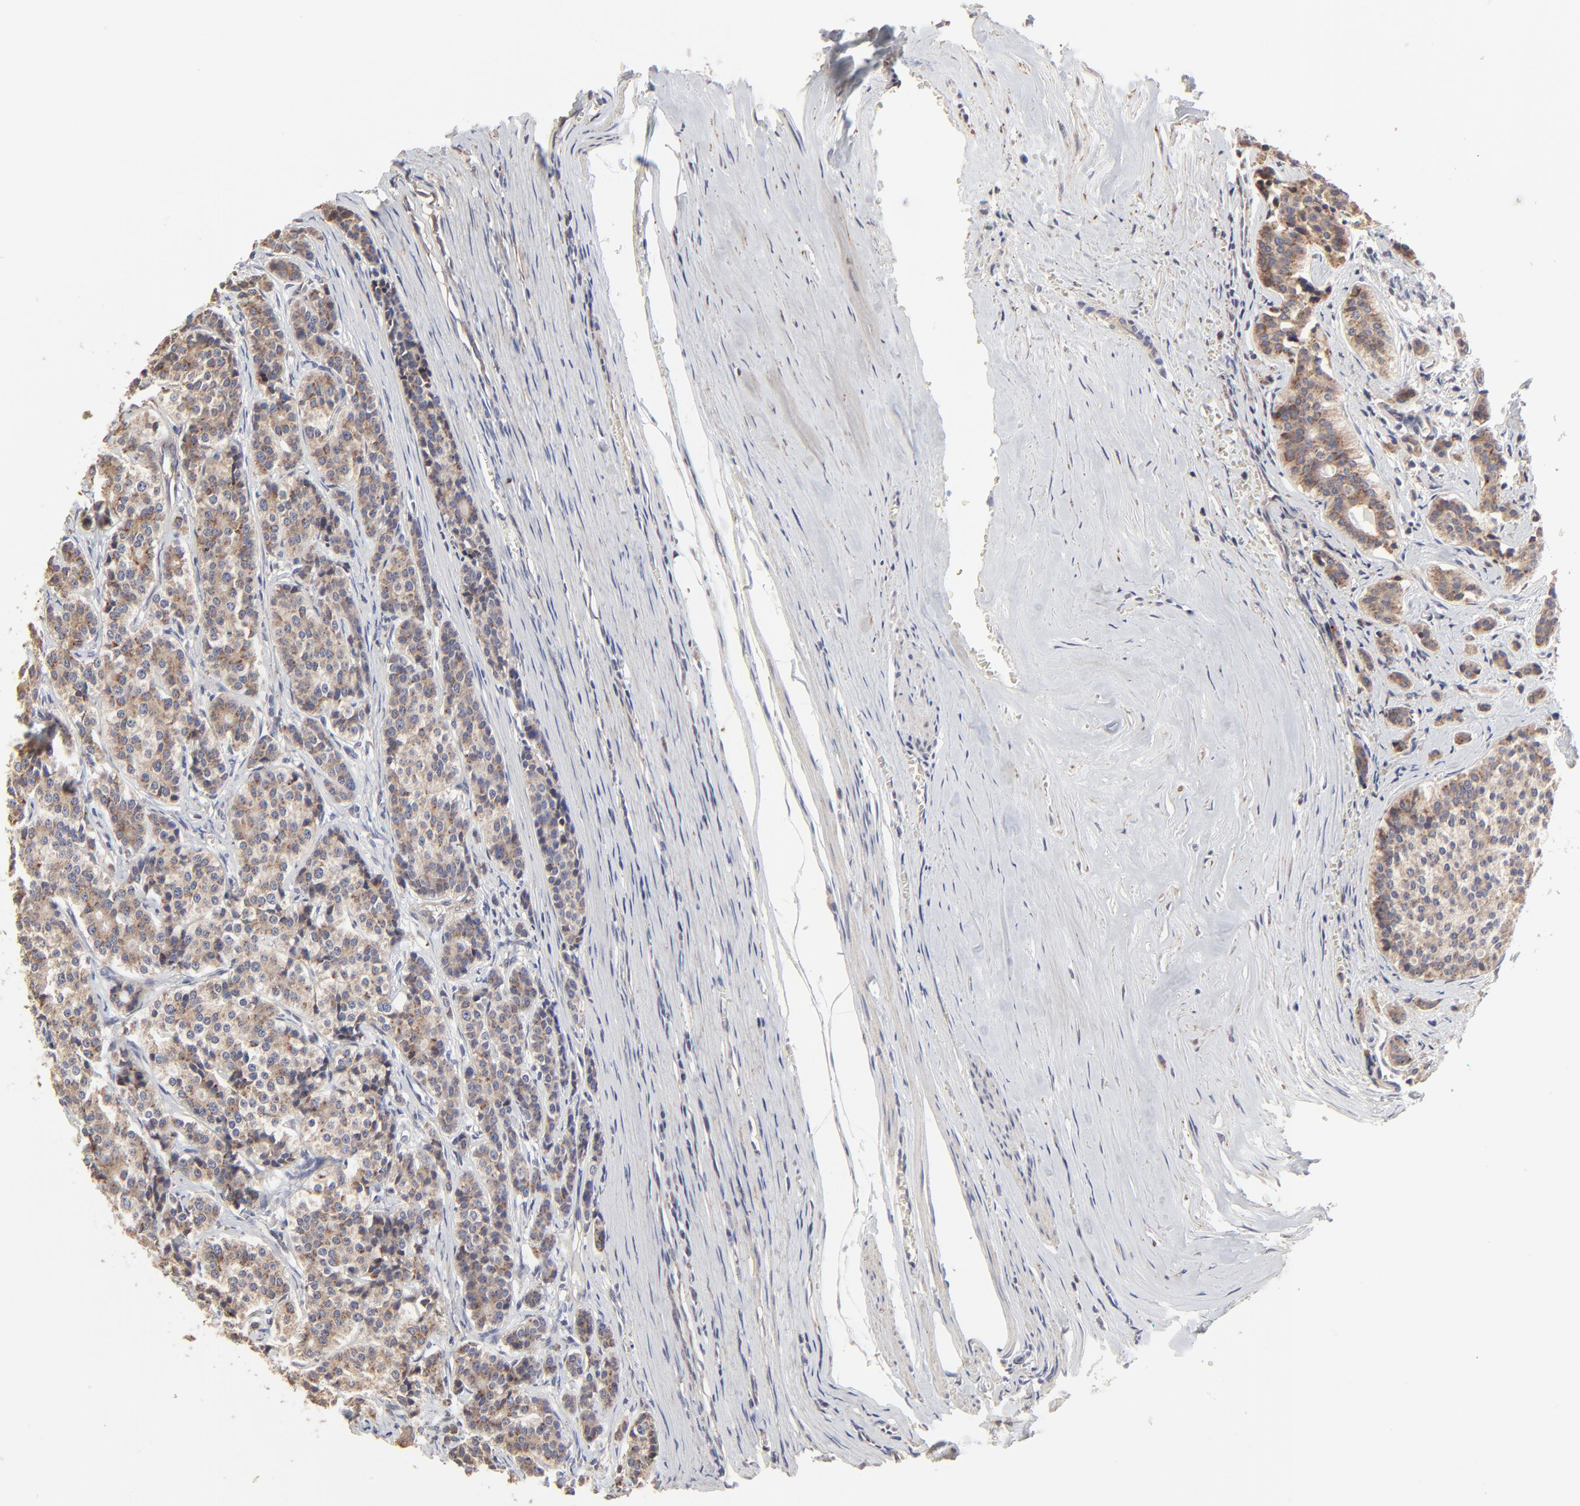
{"staining": {"intensity": "moderate", "quantity": ">75%", "location": "cytoplasmic/membranous"}, "tissue": "carcinoid", "cell_type": "Tumor cells", "image_type": "cancer", "snomed": [{"axis": "morphology", "description": "Carcinoid, malignant, NOS"}, {"axis": "topography", "description": "Small intestine"}], "caption": "Moderate cytoplasmic/membranous expression for a protein is appreciated in approximately >75% of tumor cells of malignant carcinoid using immunohistochemistry.", "gene": "ELP2", "patient": {"sex": "male", "age": 63}}